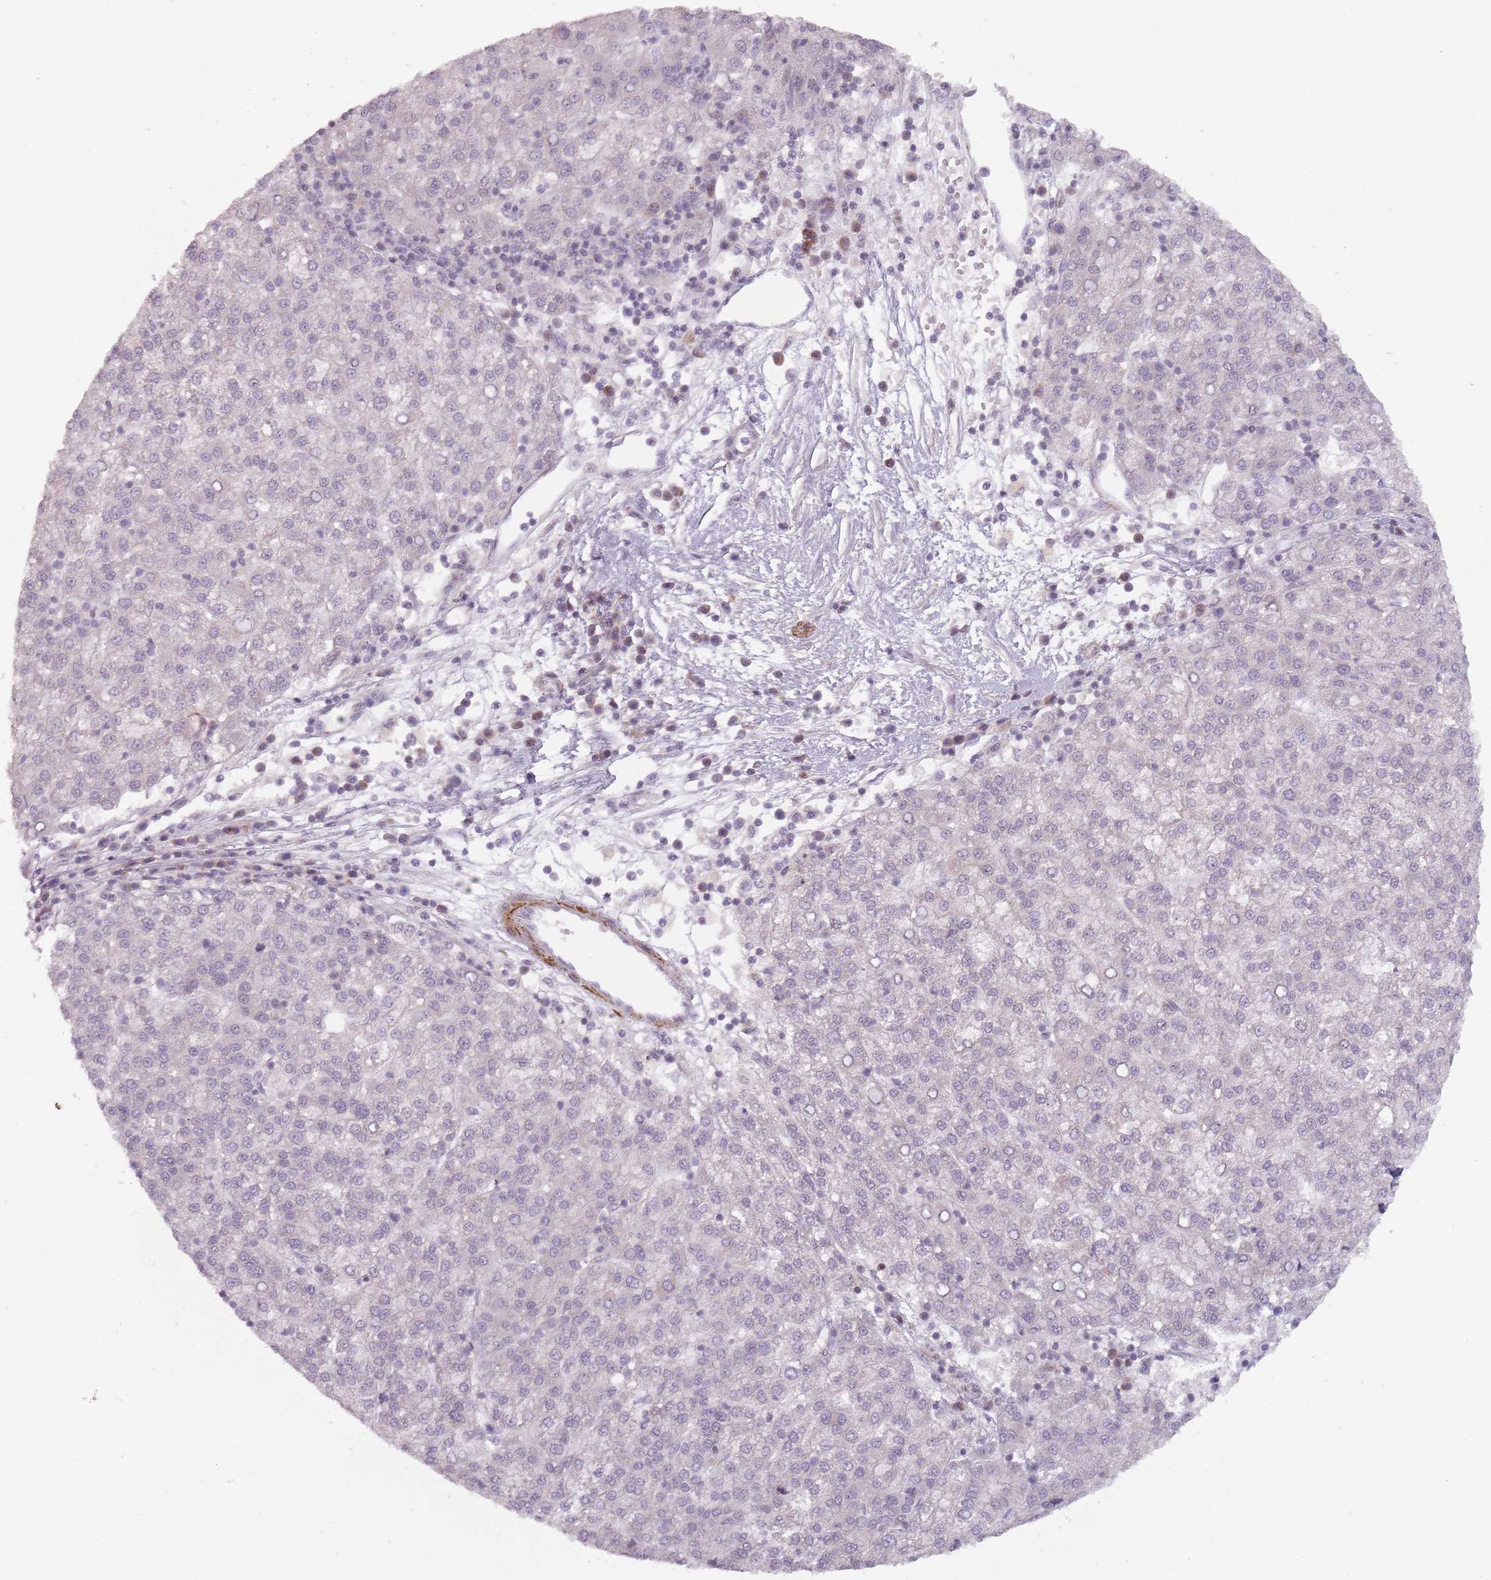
{"staining": {"intensity": "negative", "quantity": "none", "location": "none"}, "tissue": "liver cancer", "cell_type": "Tumor cells", "image_type": "cancer", "snomed": [{"axis": "morphology", "description": "Carcinoma, Hepatocellular, NOS"}, {"axis": "topography", "description": "Liver"}], "caption": "This image is of liver hepatocellular carcinoma stained with IHC to label a protein in brown with the nuclei are counter-stained blue. There is no expression in tumor cells. (Stains: DAB IHC with hematoxylin counter stain, Microscopy: brightfield microscopy at high magnification).", "gene": "RPS6KA2", "patient": {"sex": "female", "age": 58}}